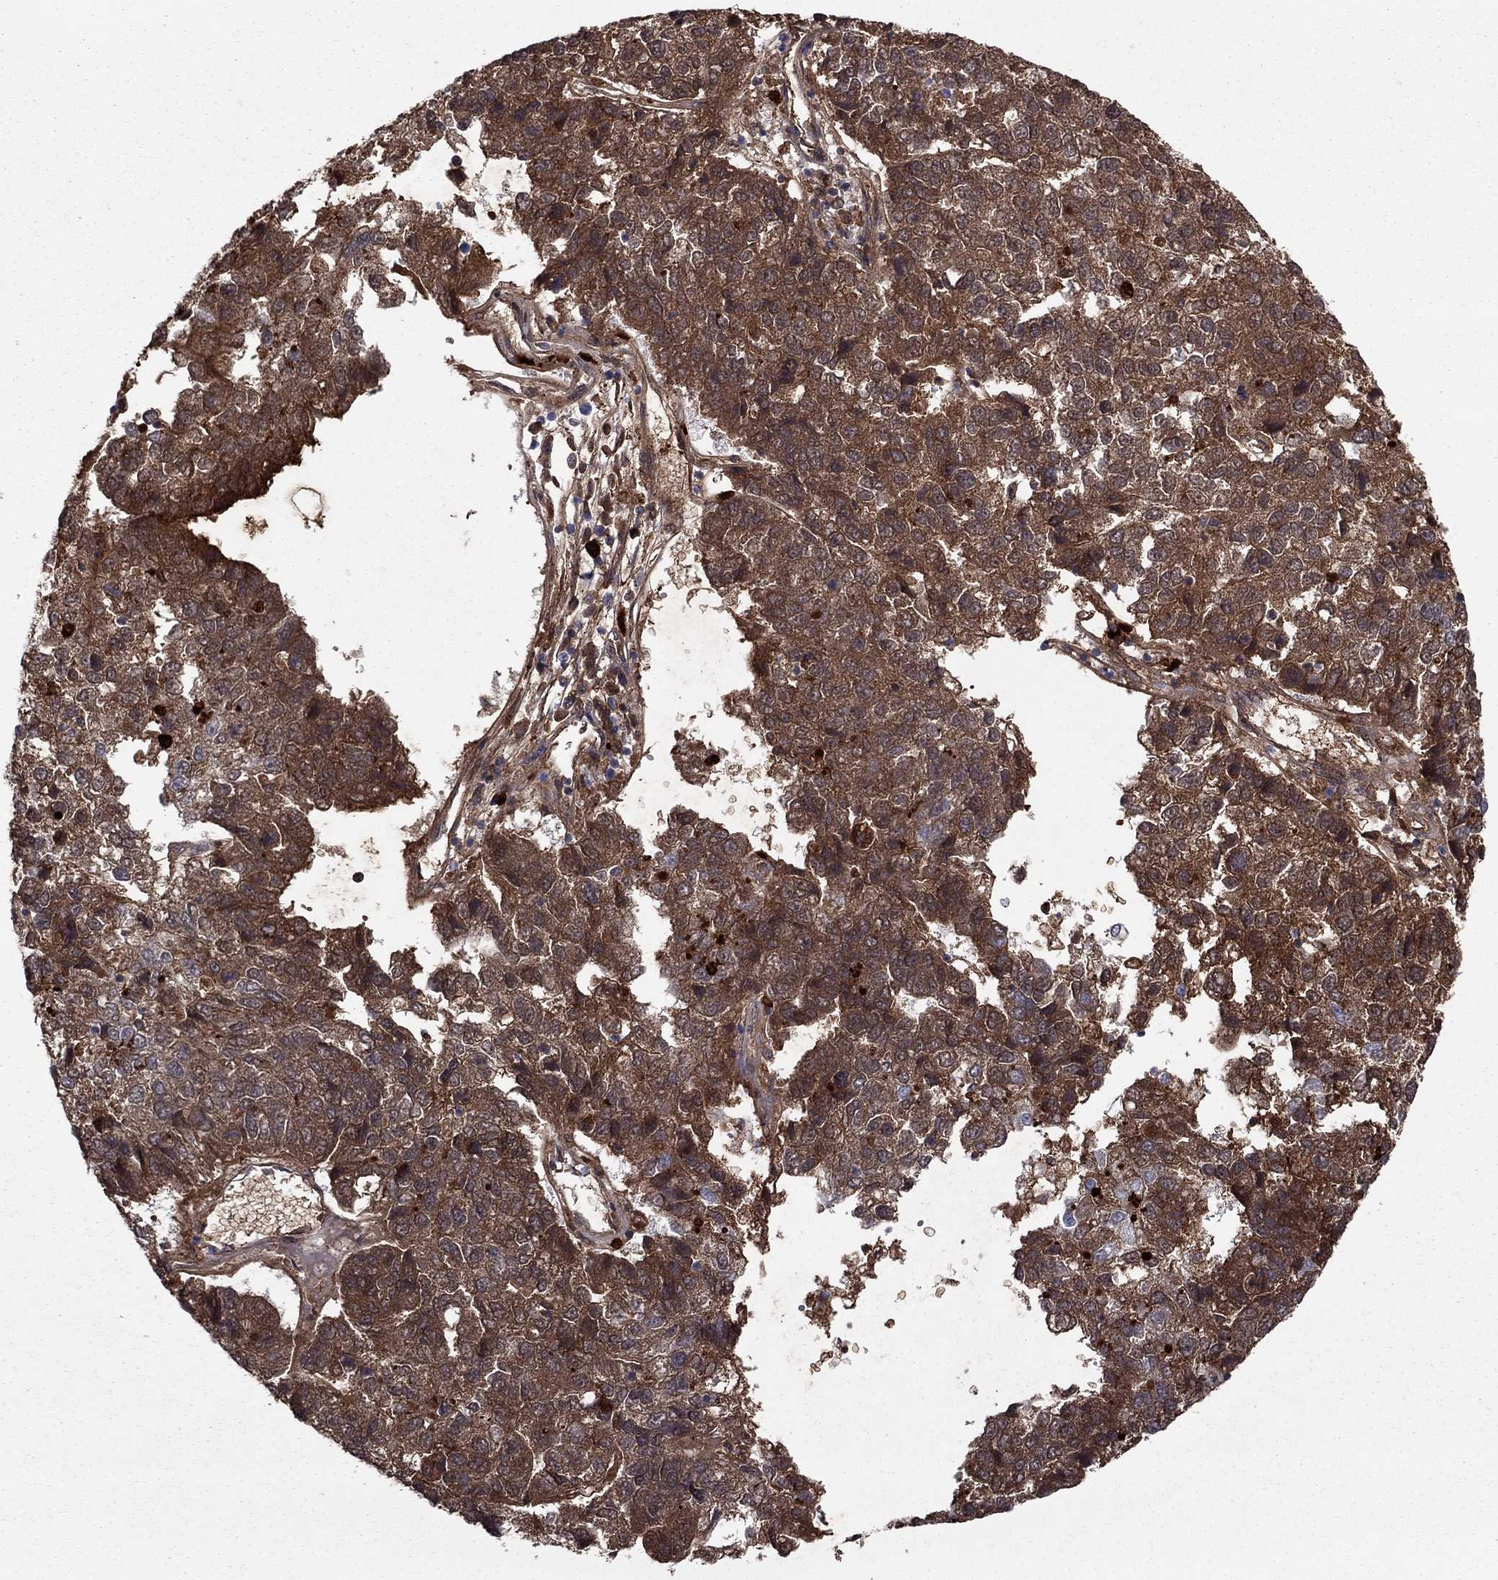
{"staining": {"intensity": "strong", "quantity": "25%-75%", "location": "cytoplasmic/membranous"}, "tissue": "pancreatic cancer", "cell_type": "Tumor cells", "image_type": "cancer", "snomed": [{"axis": "morphology", "description": "Adenocarcinoma, NOS"}, {"axis": "topography", "description": "Pancreas"}], "caption": "Tumor cells demonstrate strong cytoplasmic/membranous staining in approximately 25%-75% of cells in pancreatic cancer. The staining was performed using DAB (3,3'-diaminobenzidine), with brown indicating positive protein expression. Nuclei are stained blue with hematoxylin.", "gene": "HPX", "patient": {"sex": "female", "age": 61}}